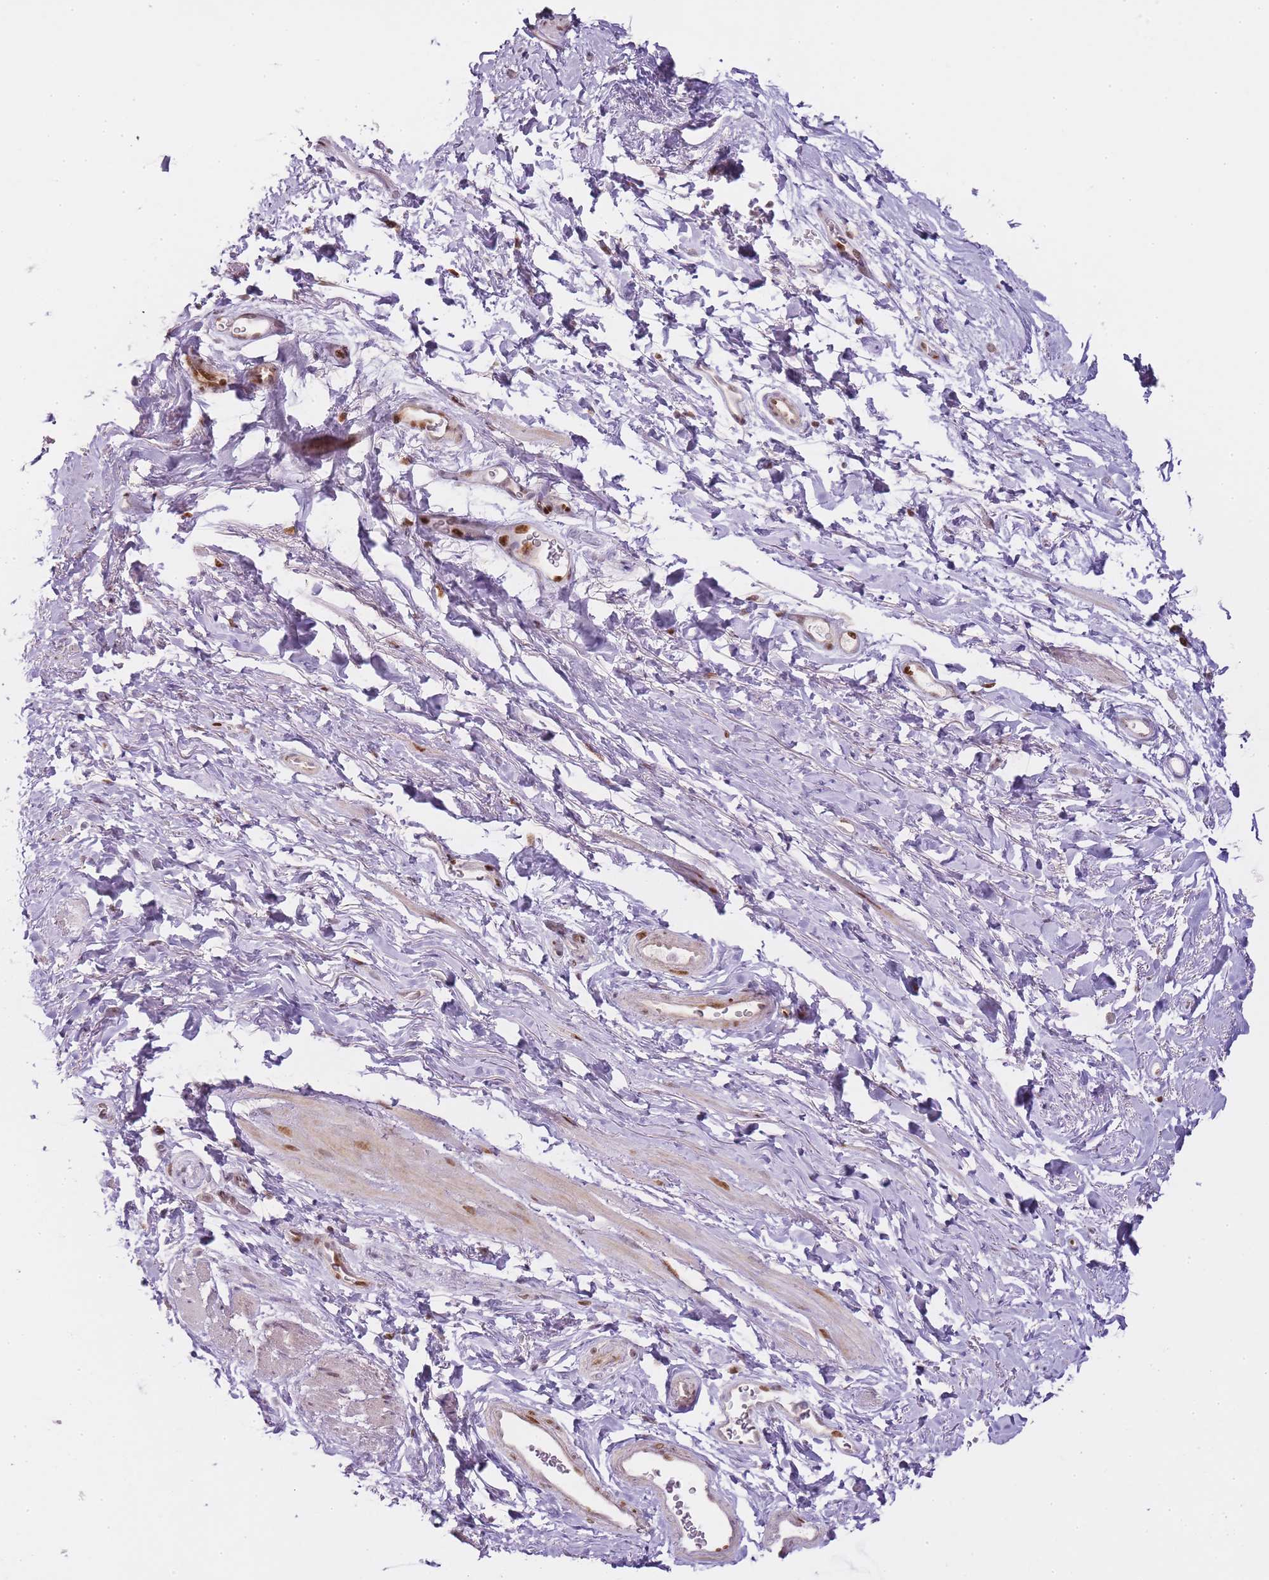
{"staining": {"intensity": "moderate", "quantity": "<25%", "location": "nuclear"}, "tissue": "smooth muscle", "cell_type": "Smooth muscle cells", "image_type": "normal", "snomed": [{"axis": "morphology", "description": "Normal tissue, NOS"}, {"axis": "topography", "description": "Smooth muscle"}, {"axis": "topography", "description": "Peripheral nerve tissue"}], "caption": "Moderate nuclear positivity is seen in about <25% of smooth muscle cells in unremarkable smooth muscle. (DAB IHC, brown staining for protein, blue staining for nuclei).", "gene": "OGG1", "patient": {"sex": "male", "age": 69}}